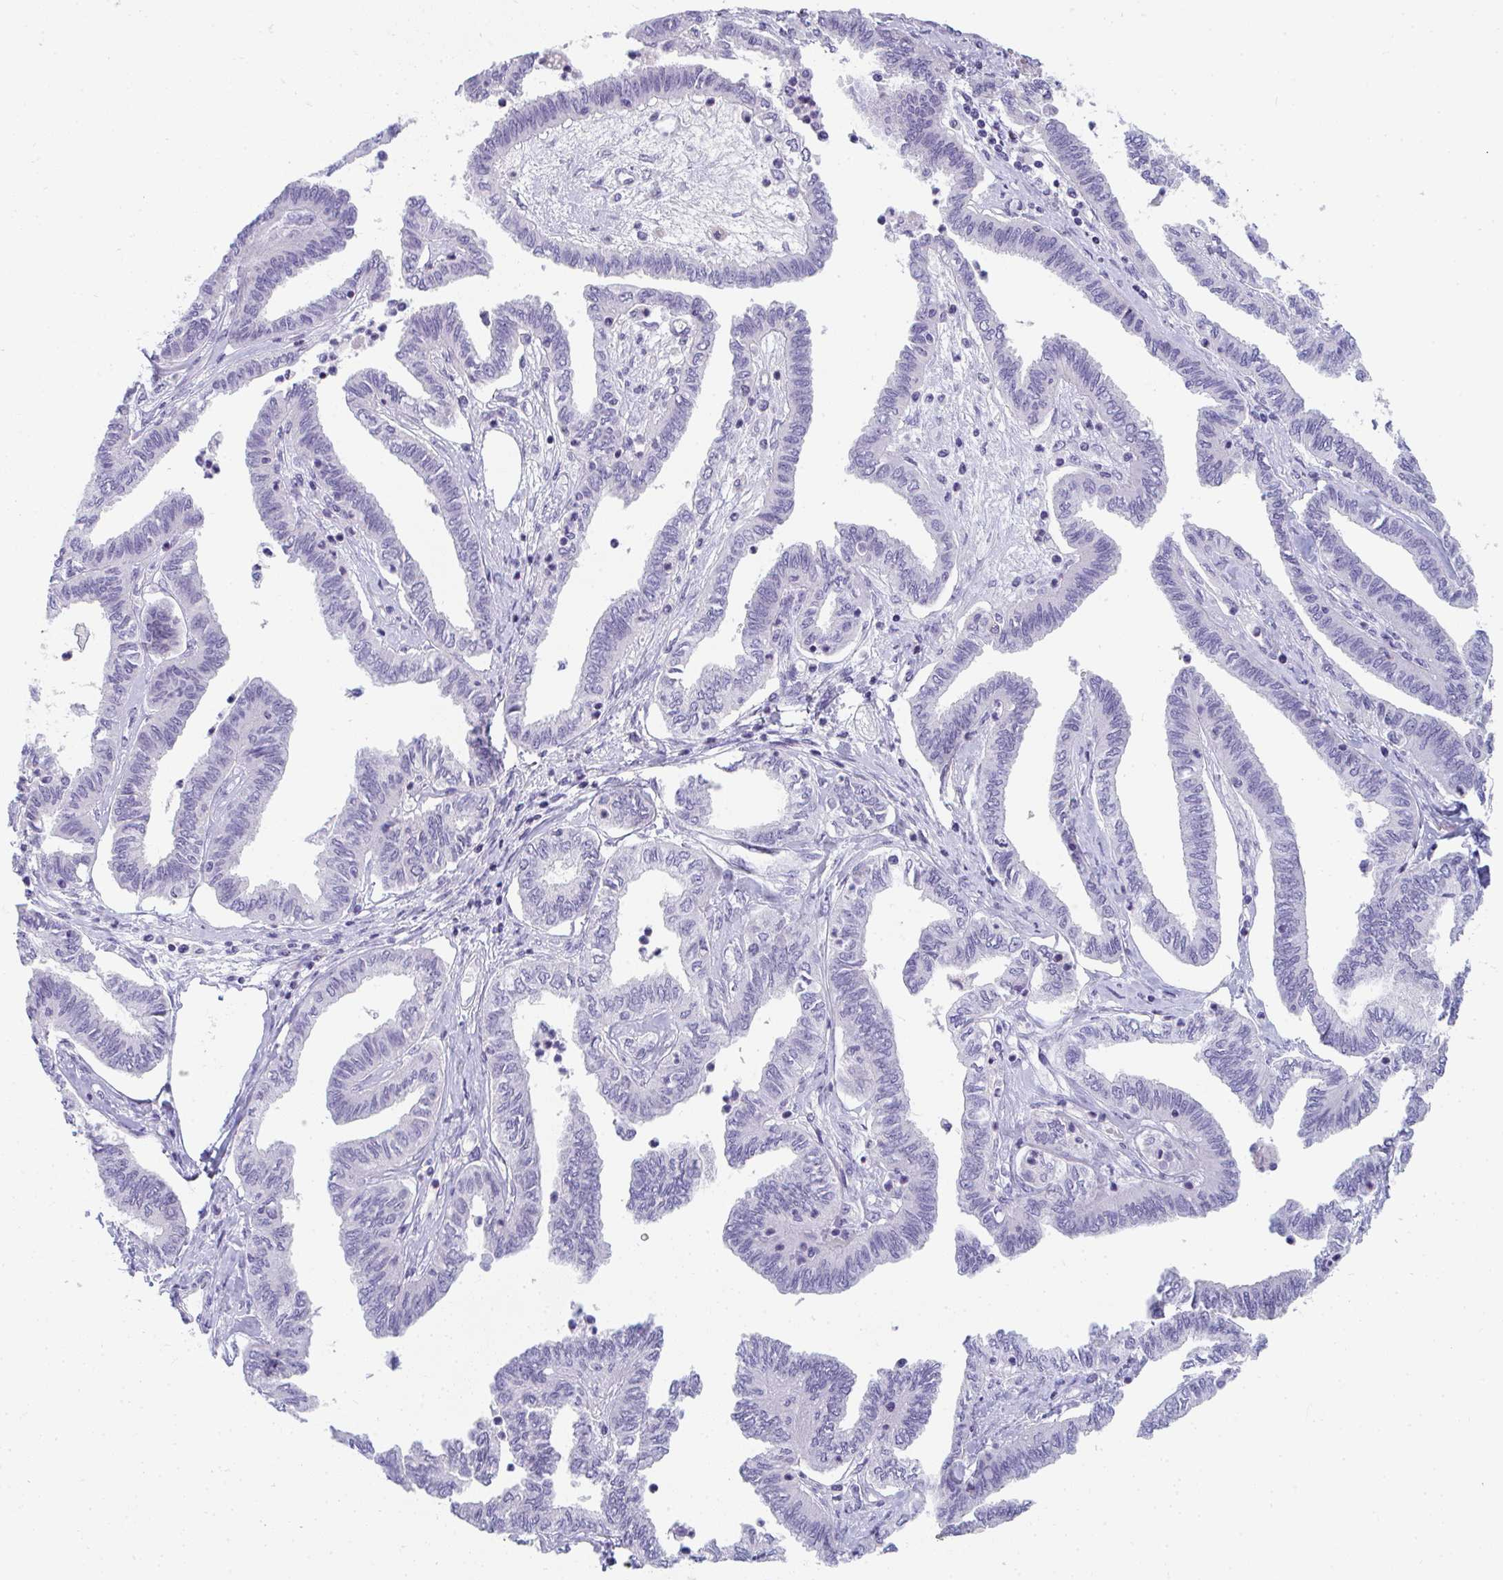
{"staining": {"intensity": "negative", "quantity": "none", "location": "none"}, "tissue": "ovarian cancer", "cell_type": "Tumor cells", "image_type": "cancer", "snomed": [{"axis": "morphology", "description": "Carcinoma, endometroid"}, {"axis": "topography", "description": "Ovary"}], "caption": "A high-resolution photomicrograph shows immunohistochemistry (IHC) staining of ovarian cancer, which displays no significant expression in tumor cells.", "gene": "TTC30B", "patient": {"sex": "female", "age": 70}}